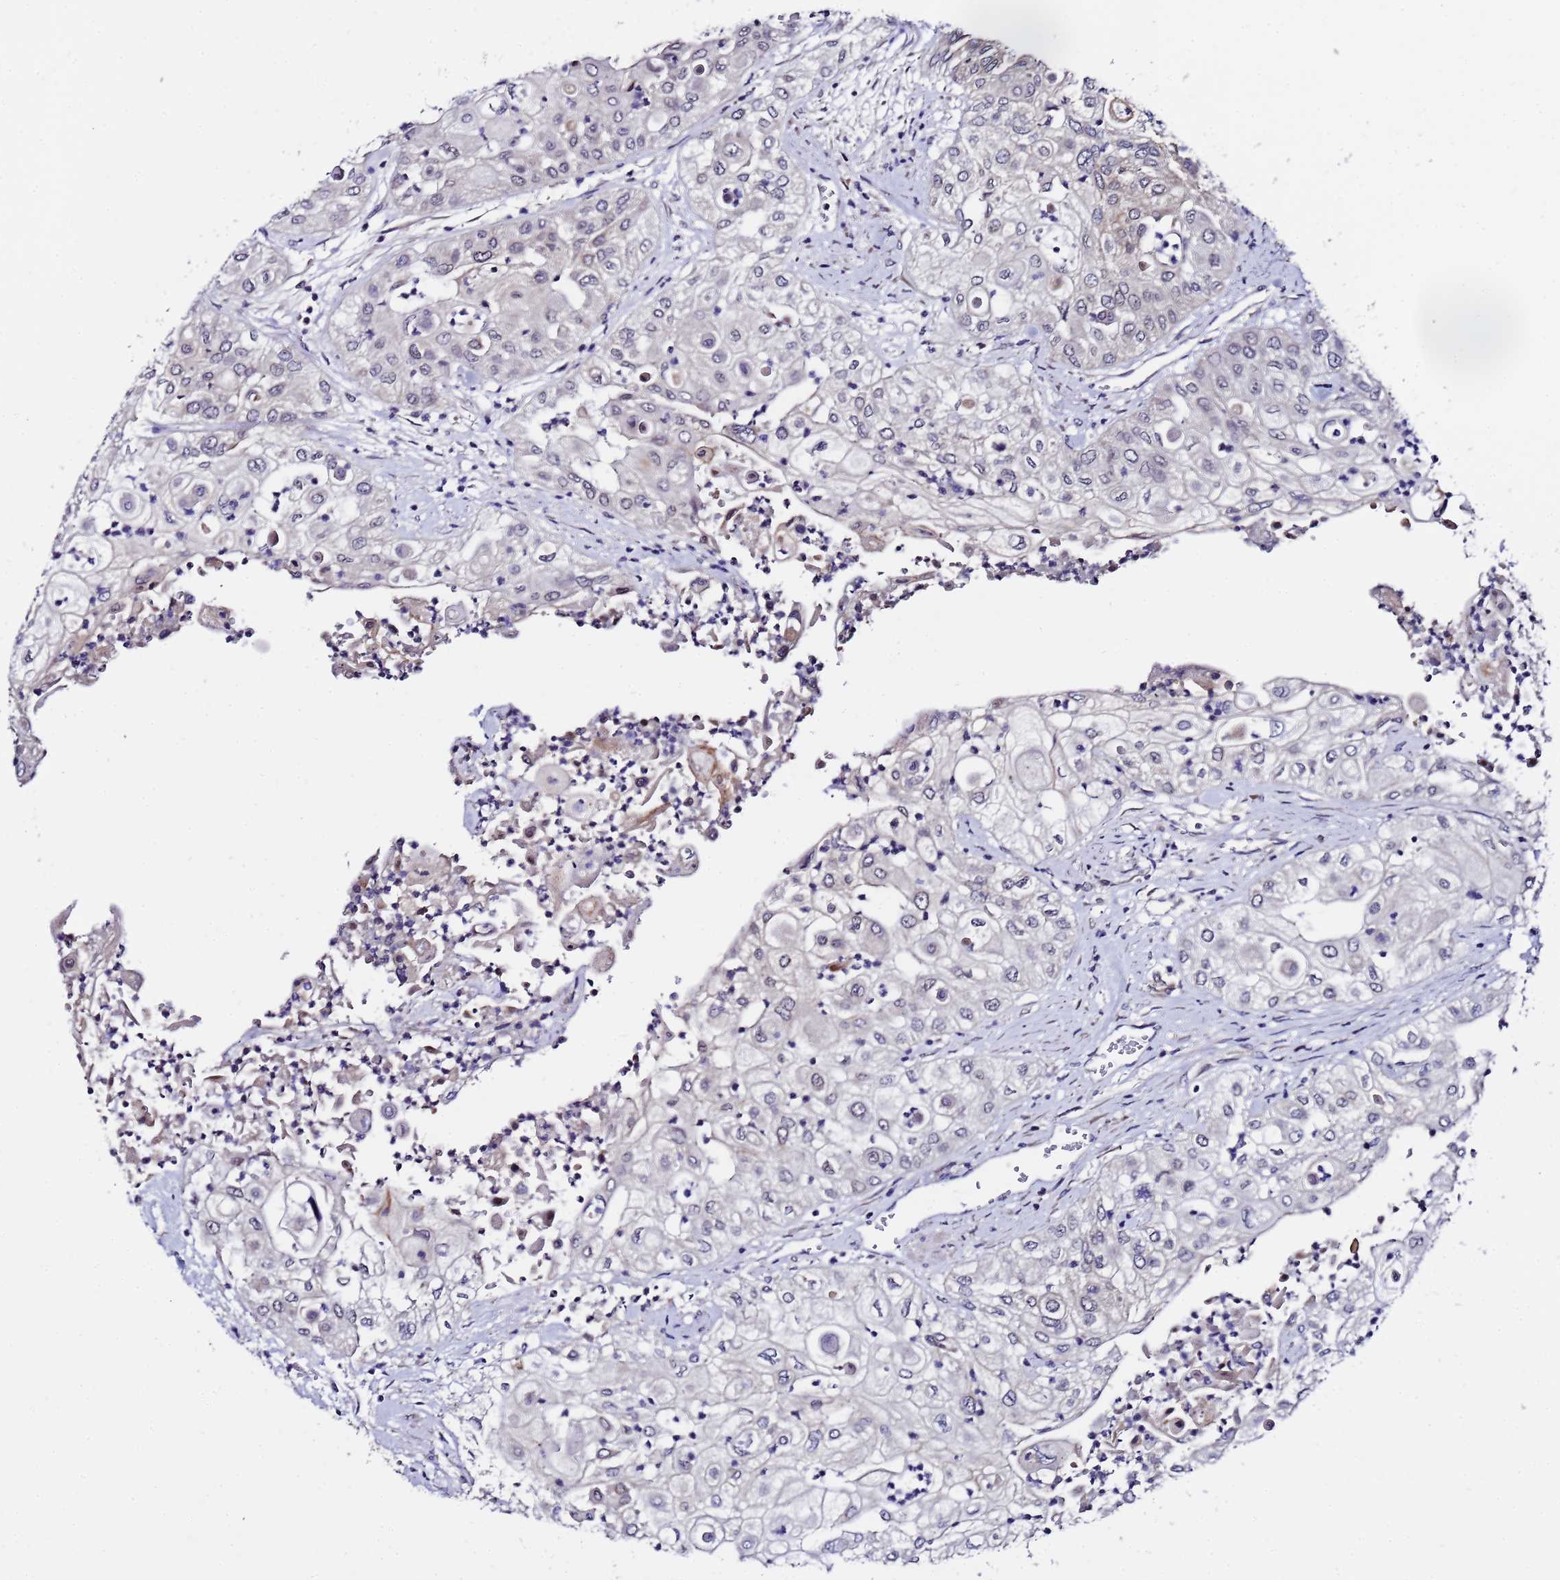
{"staining": {"intensity": "weak", "quantity": "25%-75%", "location": "nuclear"}, "tissue": "urothelial cancer", "cell_type": "Tumor cells", "image_type": "cancer", "snomed": [{"axis": "morphology", "description": "Urothelial carcinoma, High grade"}, {"axis": "topography", "description": "Urinary bladder"}], "caption": "Protein positivity by immunohistochemistry (IHC) demonstrates weak nuclear staining in about 25%-75% of tumor cells in urothelial cancer. The staining is performed using DAB (3,3'-diaminobenzidine) brown chromogen to label protein expression. The nuclei are counter-stained blue using hematoxylin.", "gene": "ANAPC13", "patient": {"sex": "female", "age": 79}}